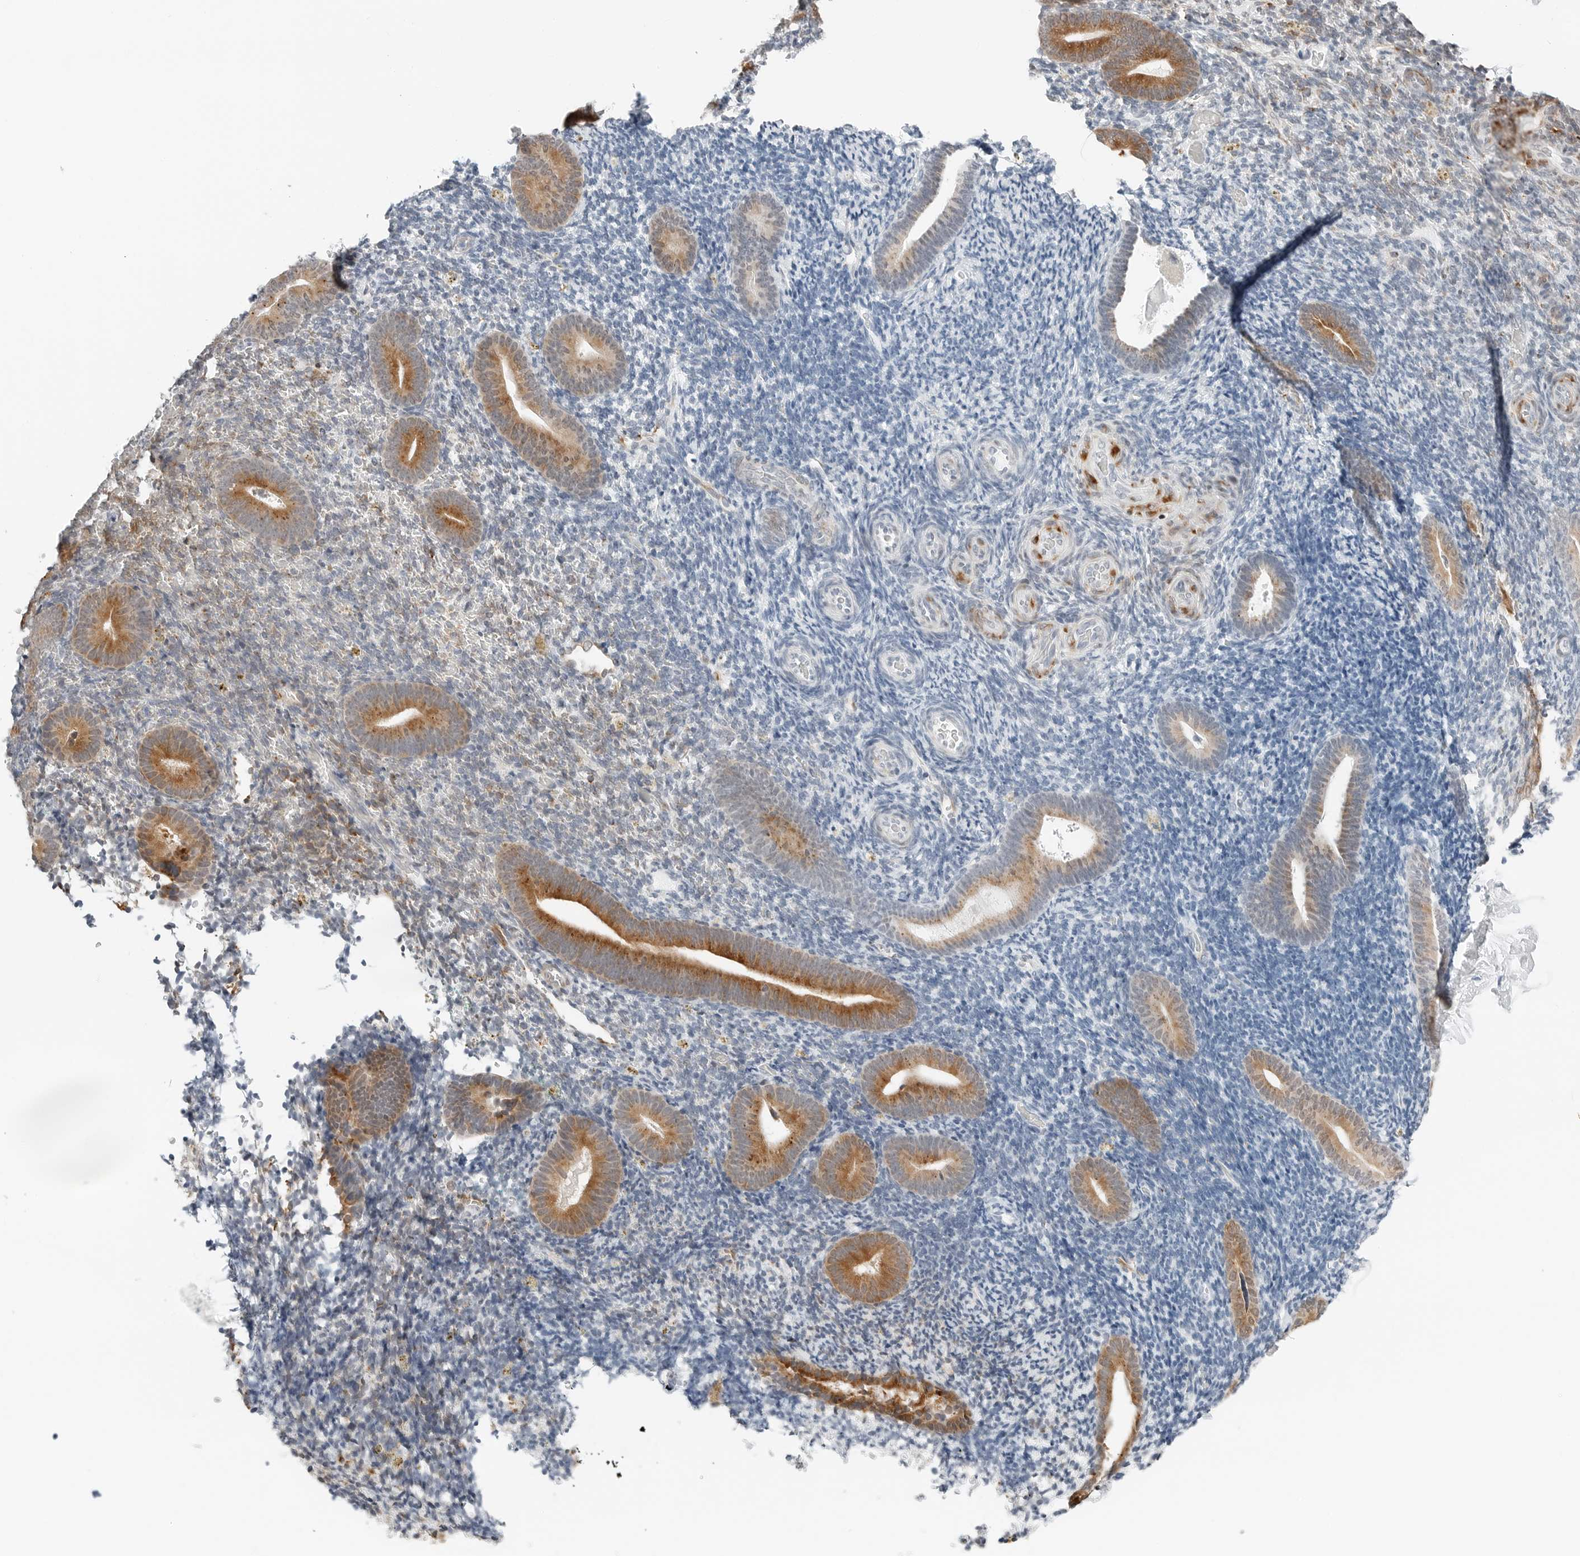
{"staining": {"intensity": "strong", "quantity": "<25%", "location": "cytoplasmic/membranous"}, "tissue": "endometrium", "cell_type": "Cells in endometrial stroma", "image_type": "normal", "snomed": [{"axis": "morphology", "description": "Normal tissue, NOS"}, {"axis": "topography", "description": "Endometrium"}], "caption": "DAB (3,3'-diaminobenzidine) immunohistochemical staining of normal endometrium exhibits strong cytoplasmic/membranous protein expression in approximately <25% of cells in endometrial stroma.", "gene": "P4HA2", "patient": {"sex": "female", "age": 51}}